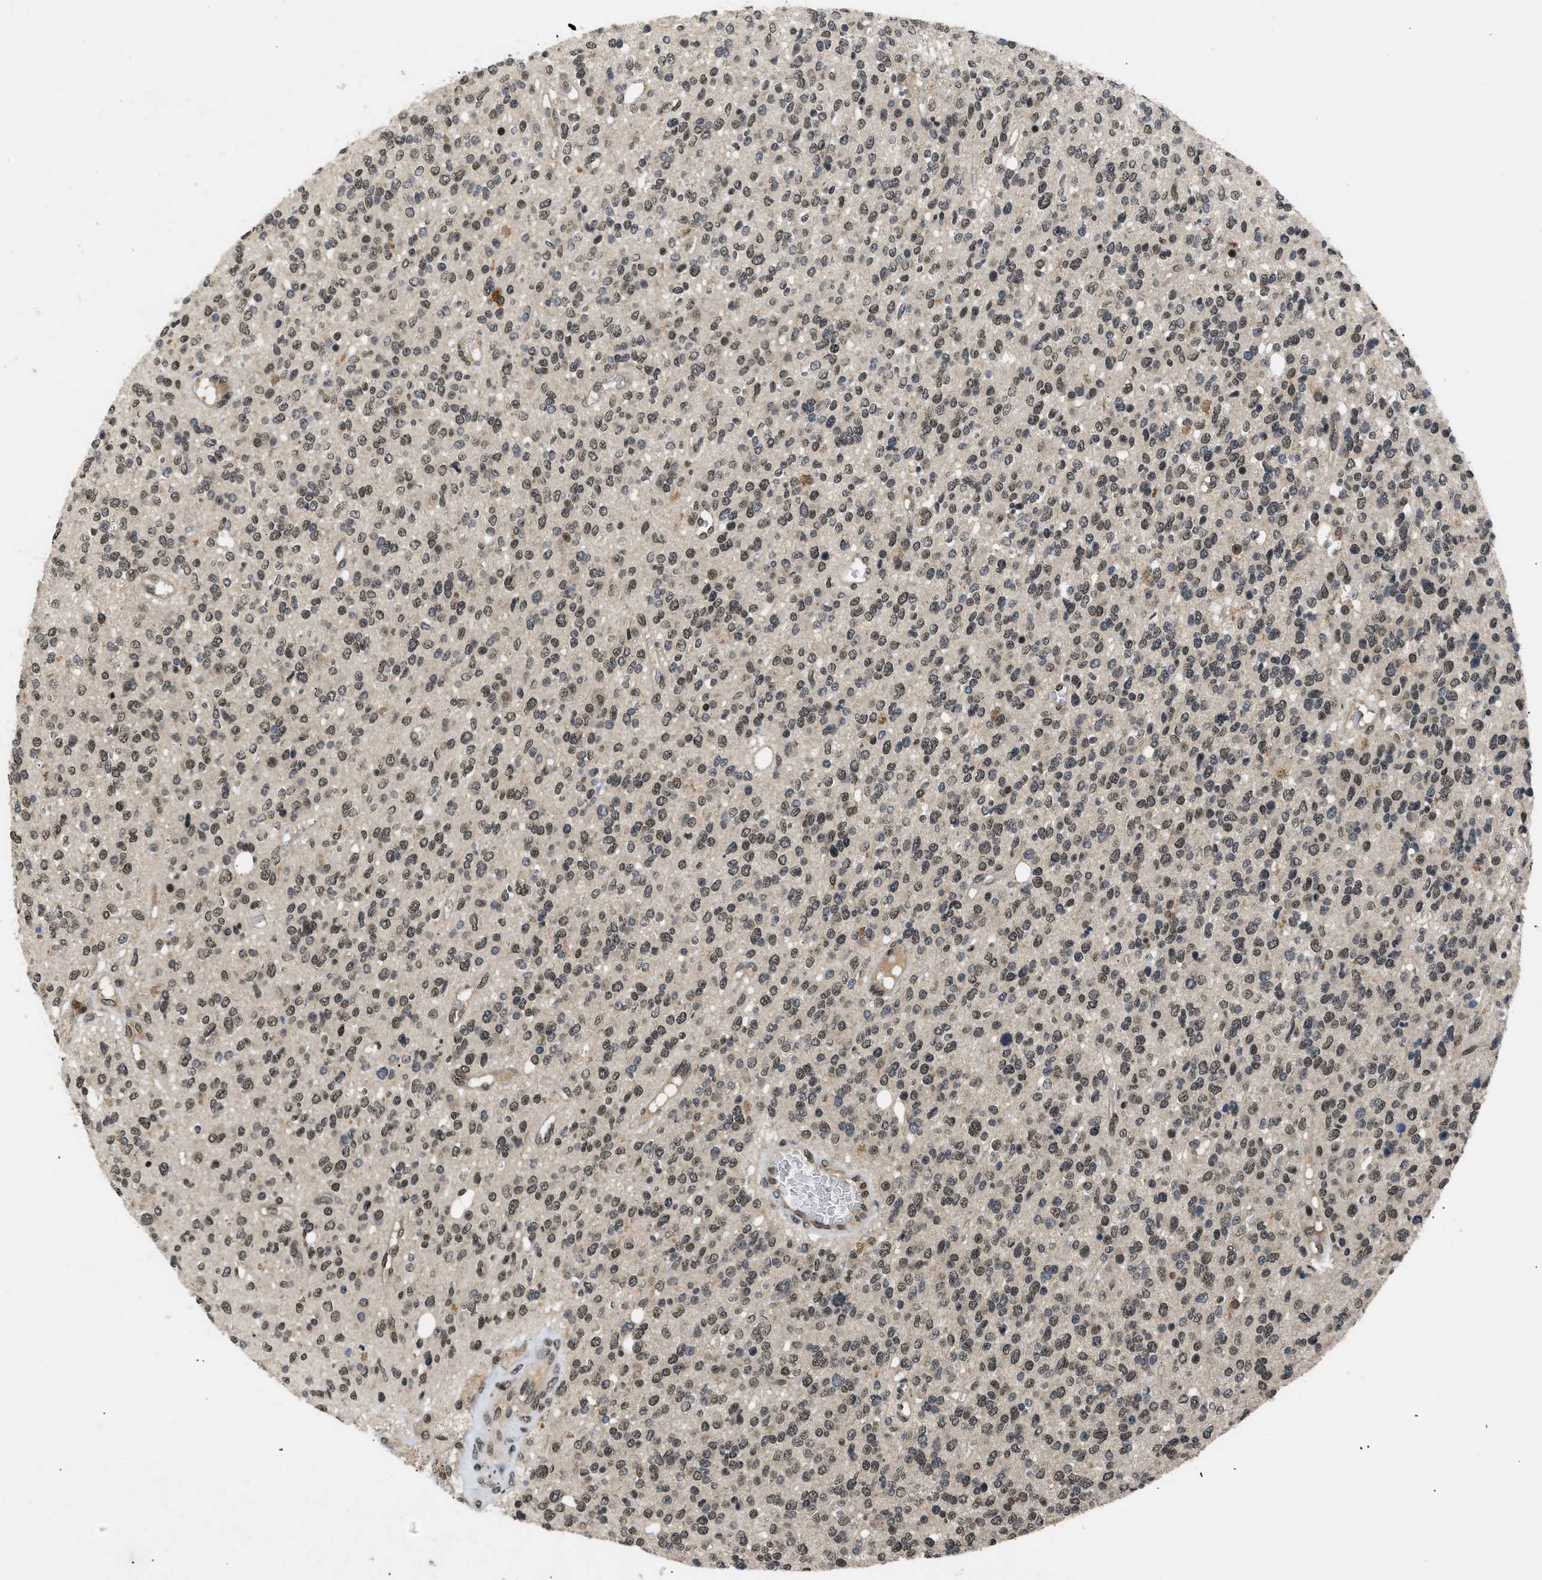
{"staining": {"intensity": "moderate", "quantity": ">75%", "location": "nuclear"}, "tissue": "glioma", "cell_type": "Tumor cells", "image_type": "cancer", "snomed": [{"axis": "morphology", "description": "Glioma, malignant, High grade"}, {"axis": "topography", "description": "Brain"}], "caption": "IHC histopathology image of human glioma stained for a protein (brown), which reveals medium levels of moderate nuclear positivity in approximately >75% of tumor cells.", "gene": "RBM5", "patient": {"sex": "male", "age": 34}}